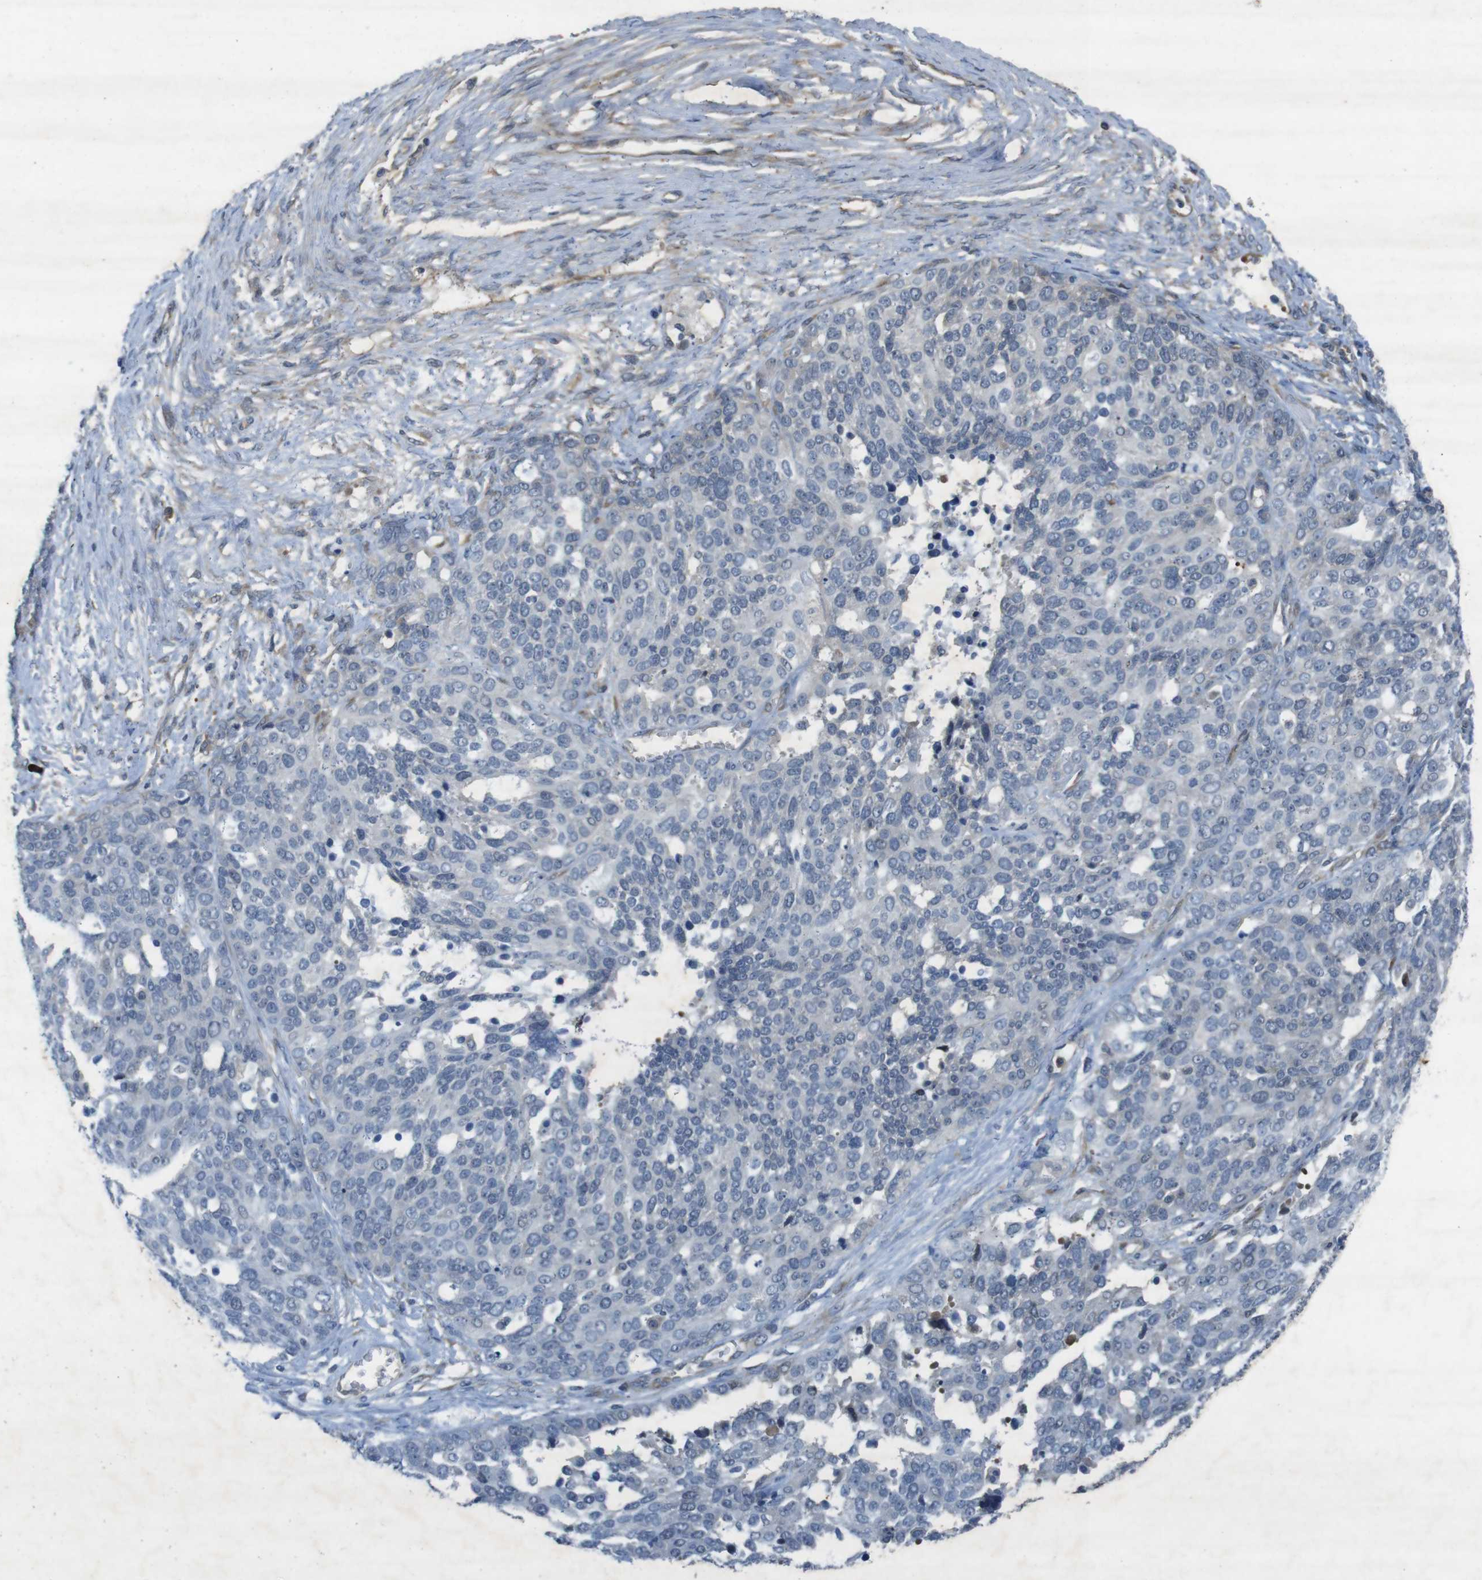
{"staining": {"intensity": "negative", "quantity": "none", "location": "none"}, "tissue": "ovarian cancer", "cell_type": "Tumor cells", "image_type": "cancer", "snomed": [{"axis": "morphology", "description": "Cystadenocarcinoma, serous, NOS"}, {"axis": "topography", "description": "Ovary"}], "caption": "Ovarian cancer was stained to show a protein in brown. There is no significant expression in tumor cells.", "gene": "FLCN", "patient": {"sex": "female", "age": 44}}